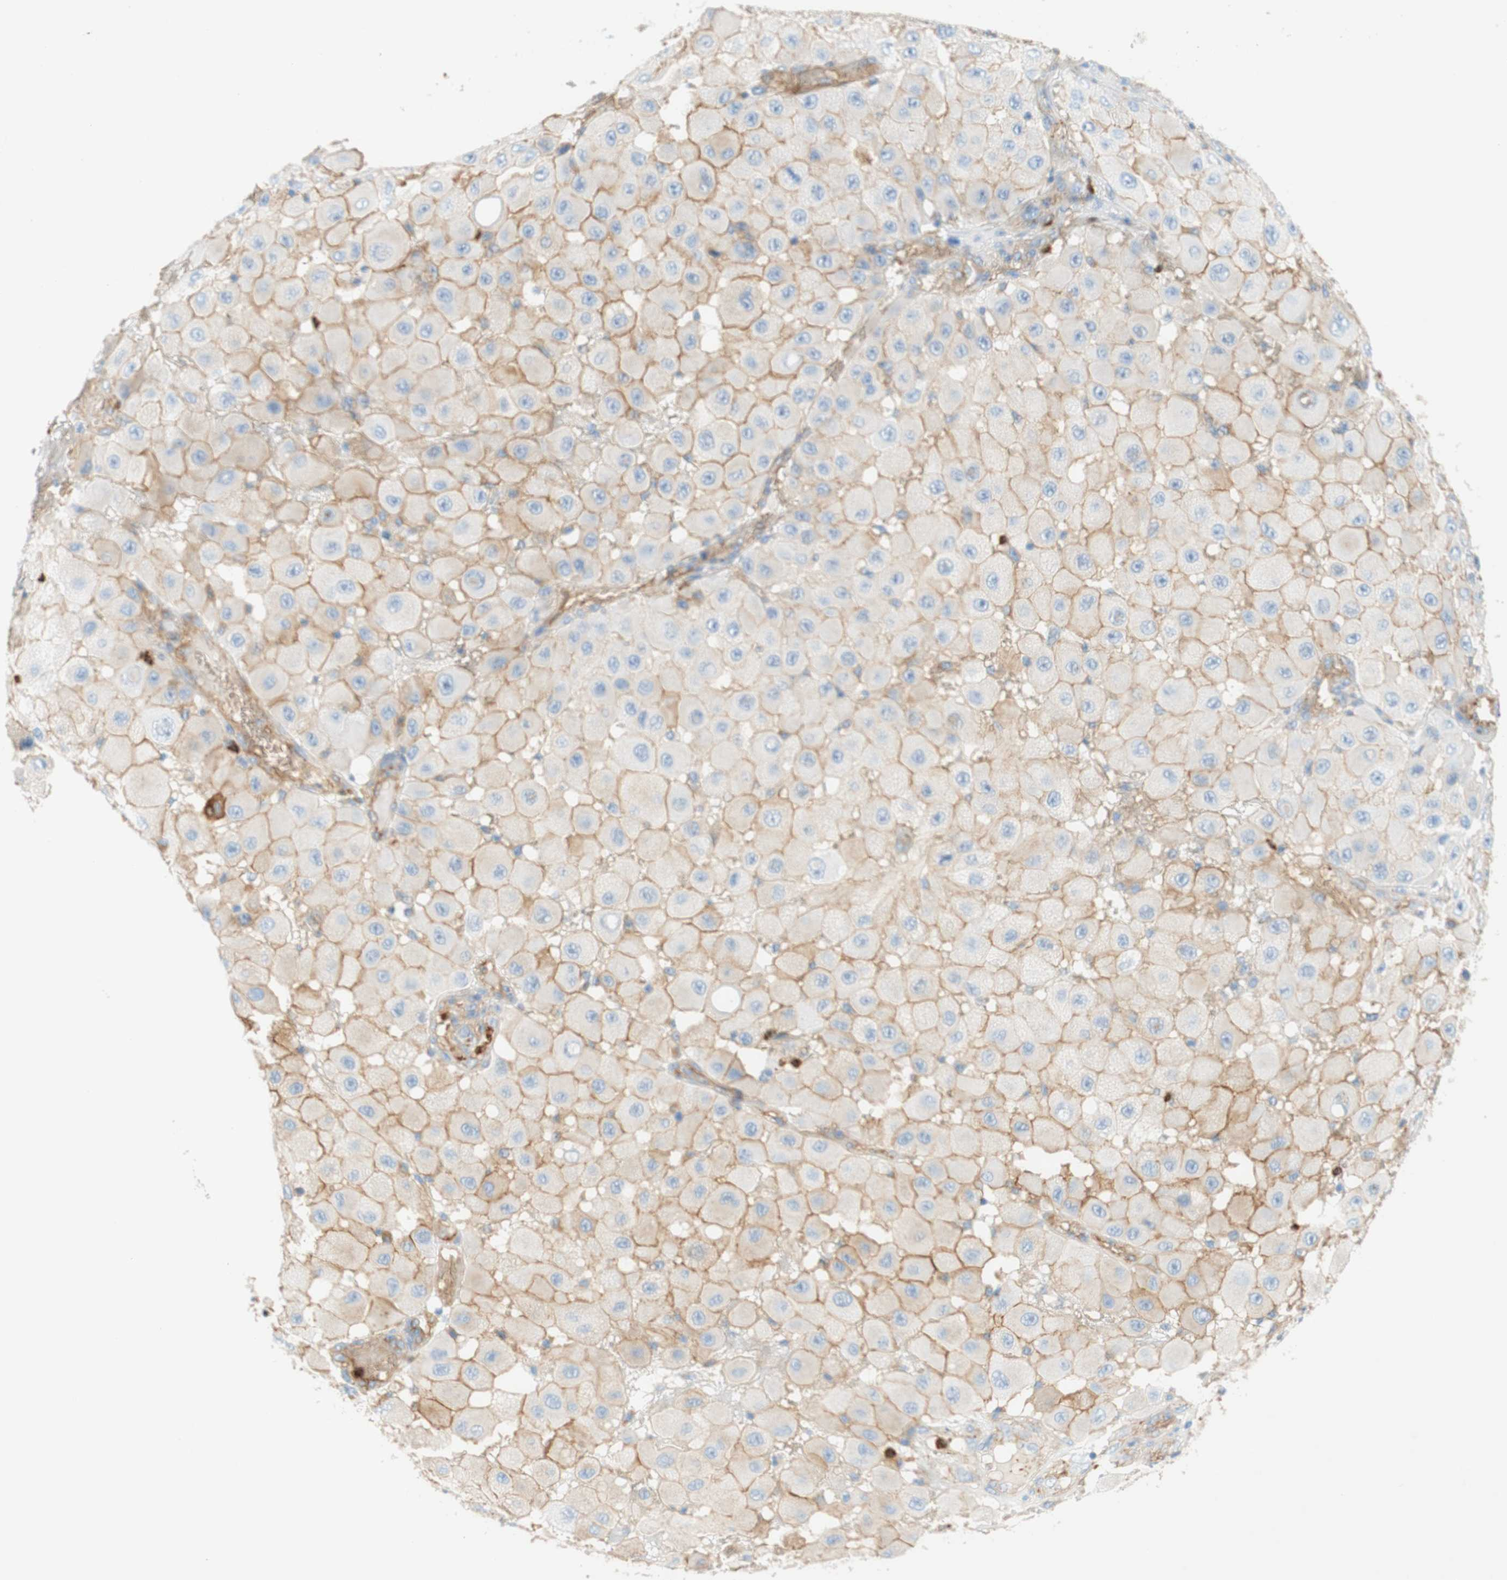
{"staining": {"intensity": "weak", "quantity": ">75%", "location": "cytoplasmic/membranous"}, "tissue": "melanoma", "cell_type": "Tumor cells", "image_type": "cancer", "snomed": [{"axis": "morphology", "description": "Malignant melanoma, NOS"}, {"axis": "topography", "description": "Skin"}], "caption": "Melanoma stained with a brown dye exhibits weak cytoplasmic/membranous positive expression in approximately >75% of tumor cells.", "gene": "STOM", "patient": {"sex": "female", "age": 81}}